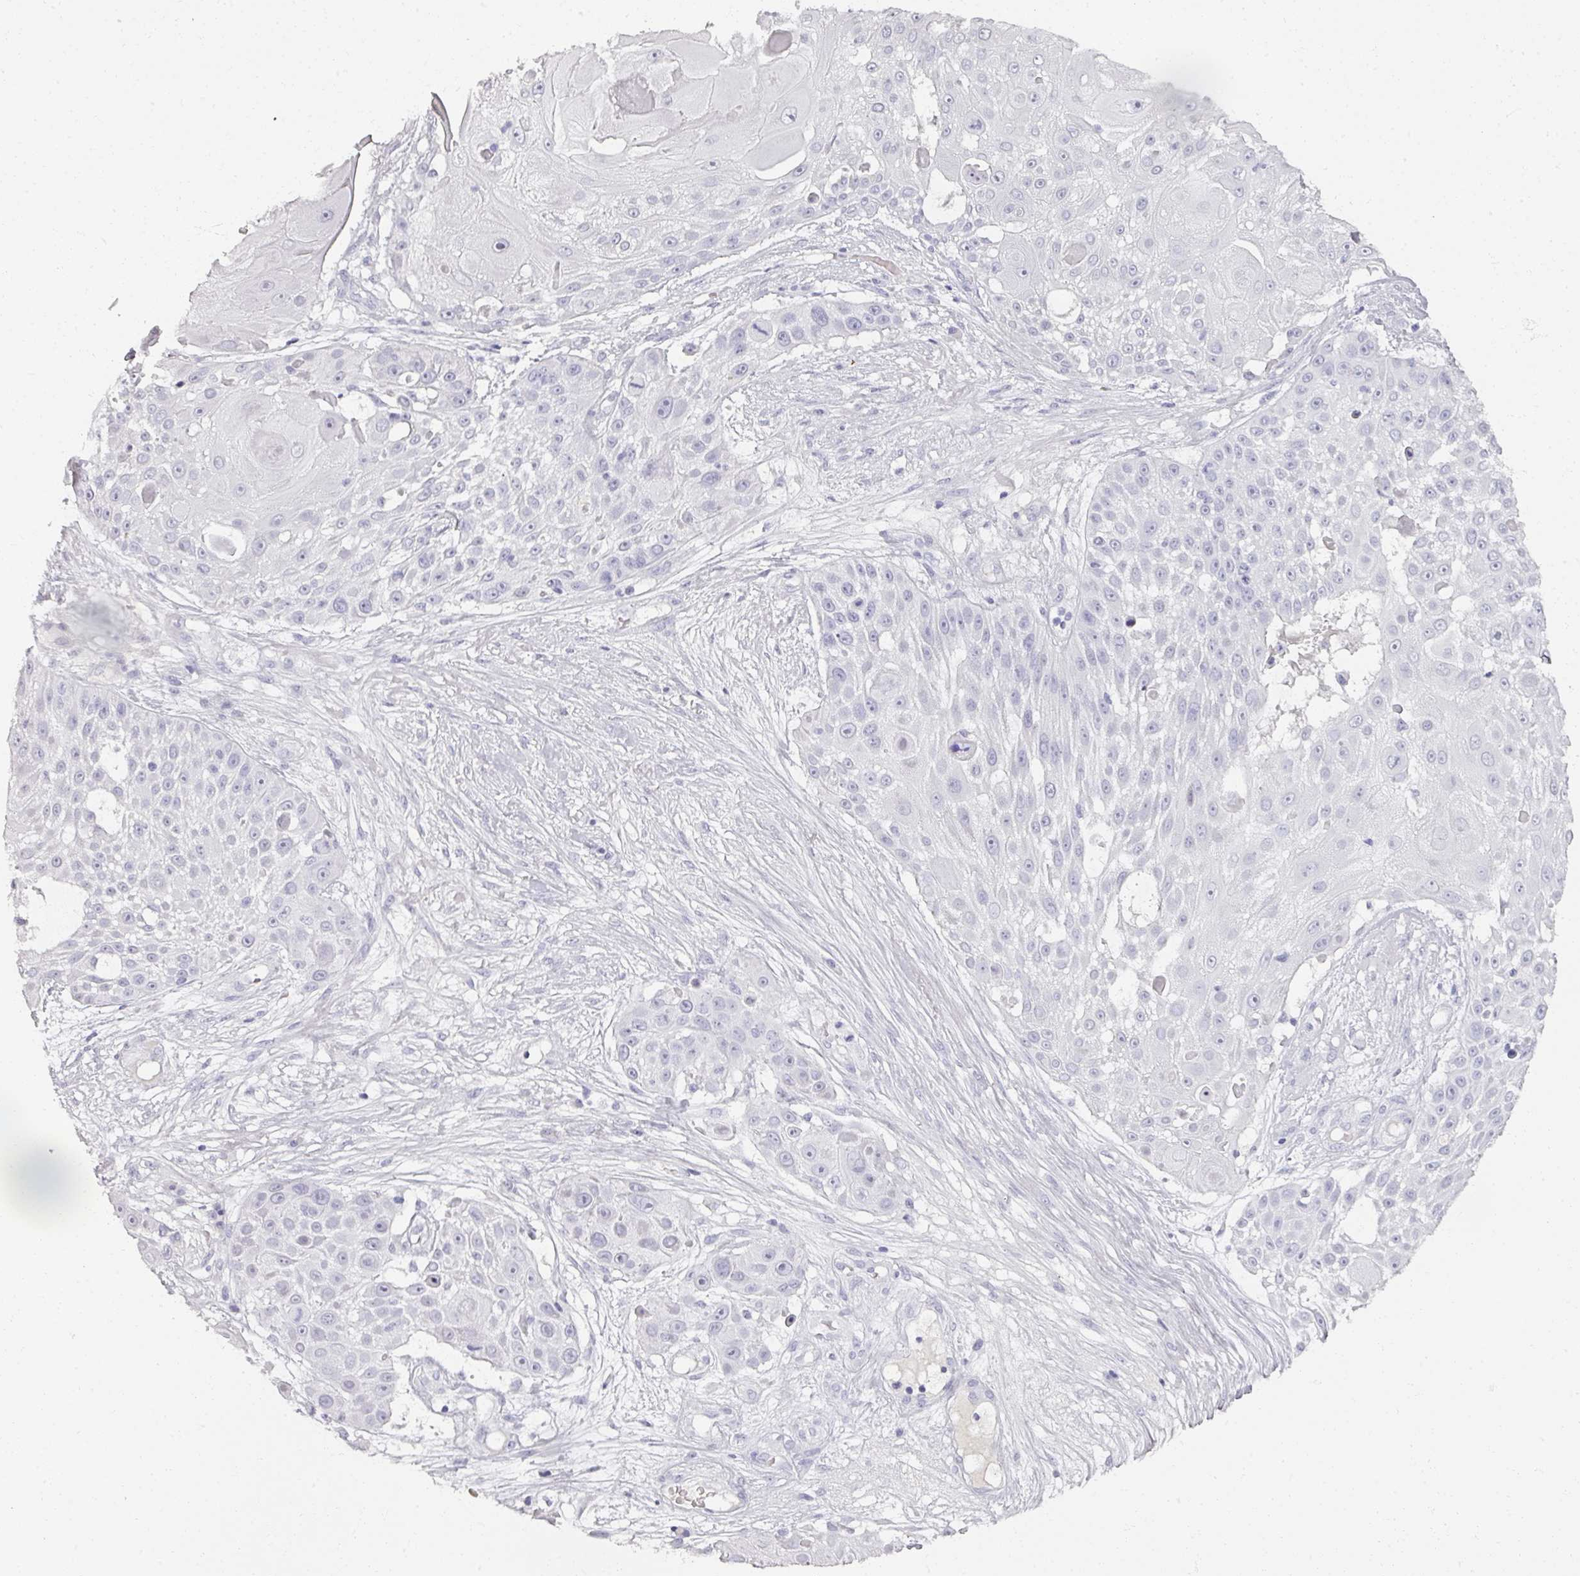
{"staining": {"intensity": "negative", "quantity": "none", "location": "none"}, "tissue": "skin cancer", "cell_type": "Tumor cells", "image_type": "cancer", "snomed": [{"axis": "morphology", "description": "Squamous cell carcinoma, NOS"}, {"axis": "topography", "description": "Skin"}], "caption": "IHC histopathology image of skin cancer stained for a protein (brown), which demonstrates no staining in tumor cells.", "gene": "REG3G", "patient": {"sex": "female", "age": 86}}